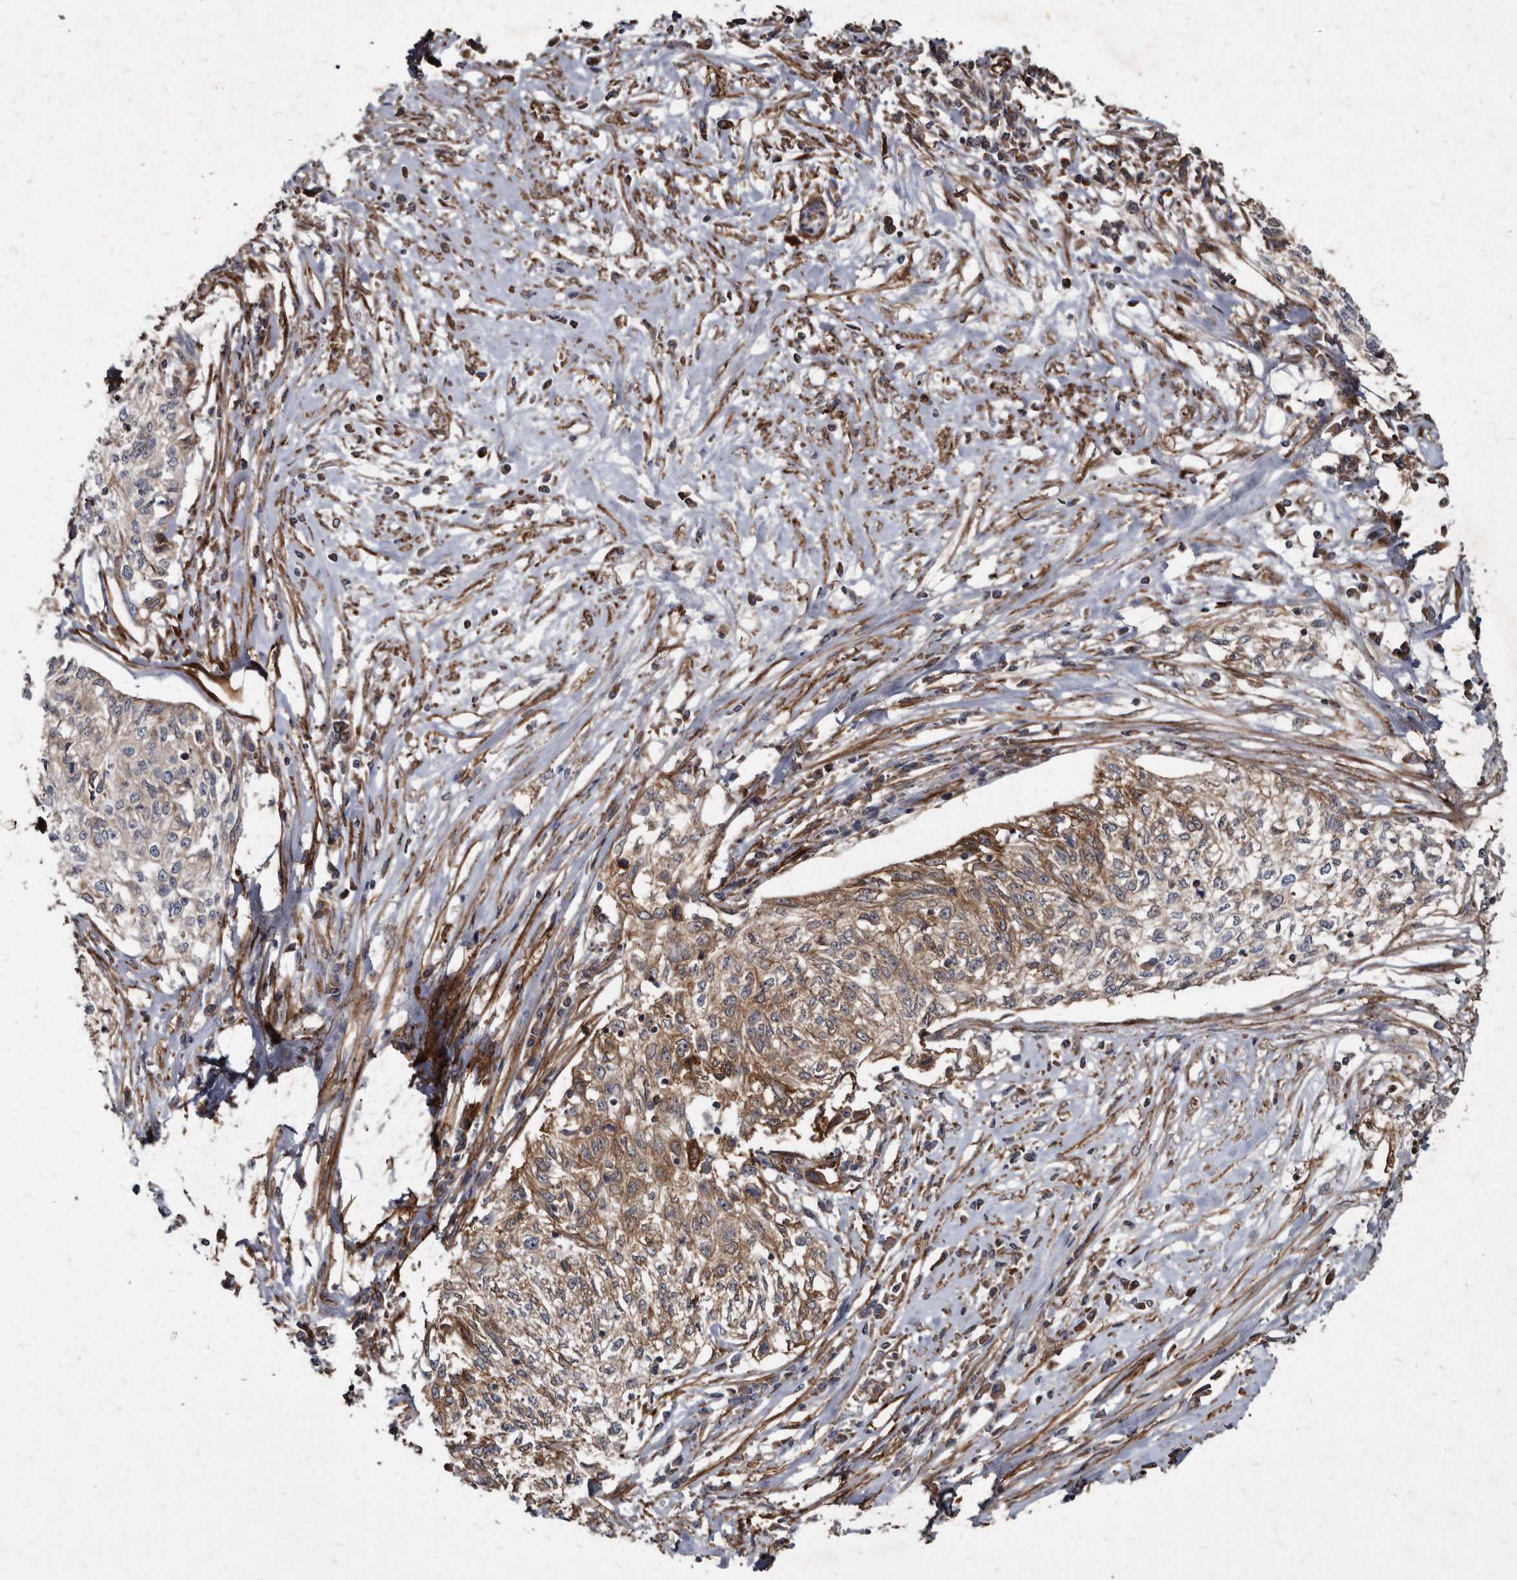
{"staining": {"intensity": "weak", "quantity": ">75%", "location": "cytoplasmic/membranous"}, "tissue": "cervical cancer", "cell_type": "Tumor cells", "image_type": "cancer", "snomed": [{"axis": "morphology", "description": "Squamous cell carcinoma, NOS"}, {"axis": "topography", "description": "Cervix"}], "caption": "Immunohistochemical staining of cervical squamous cell carcinoma shows low levels of weak cytoplasmic/membranous positivity in about >75% of tumor cells. The staining was performed using DAB (3,3'-diaminobenzidine) to visualize the protein expression in brown, while the nuclei were stained in blue with hematoxylin (Magnification: 20x).", "gene": "KCTD20", "patient": {"sex": "female", "age": 57}}